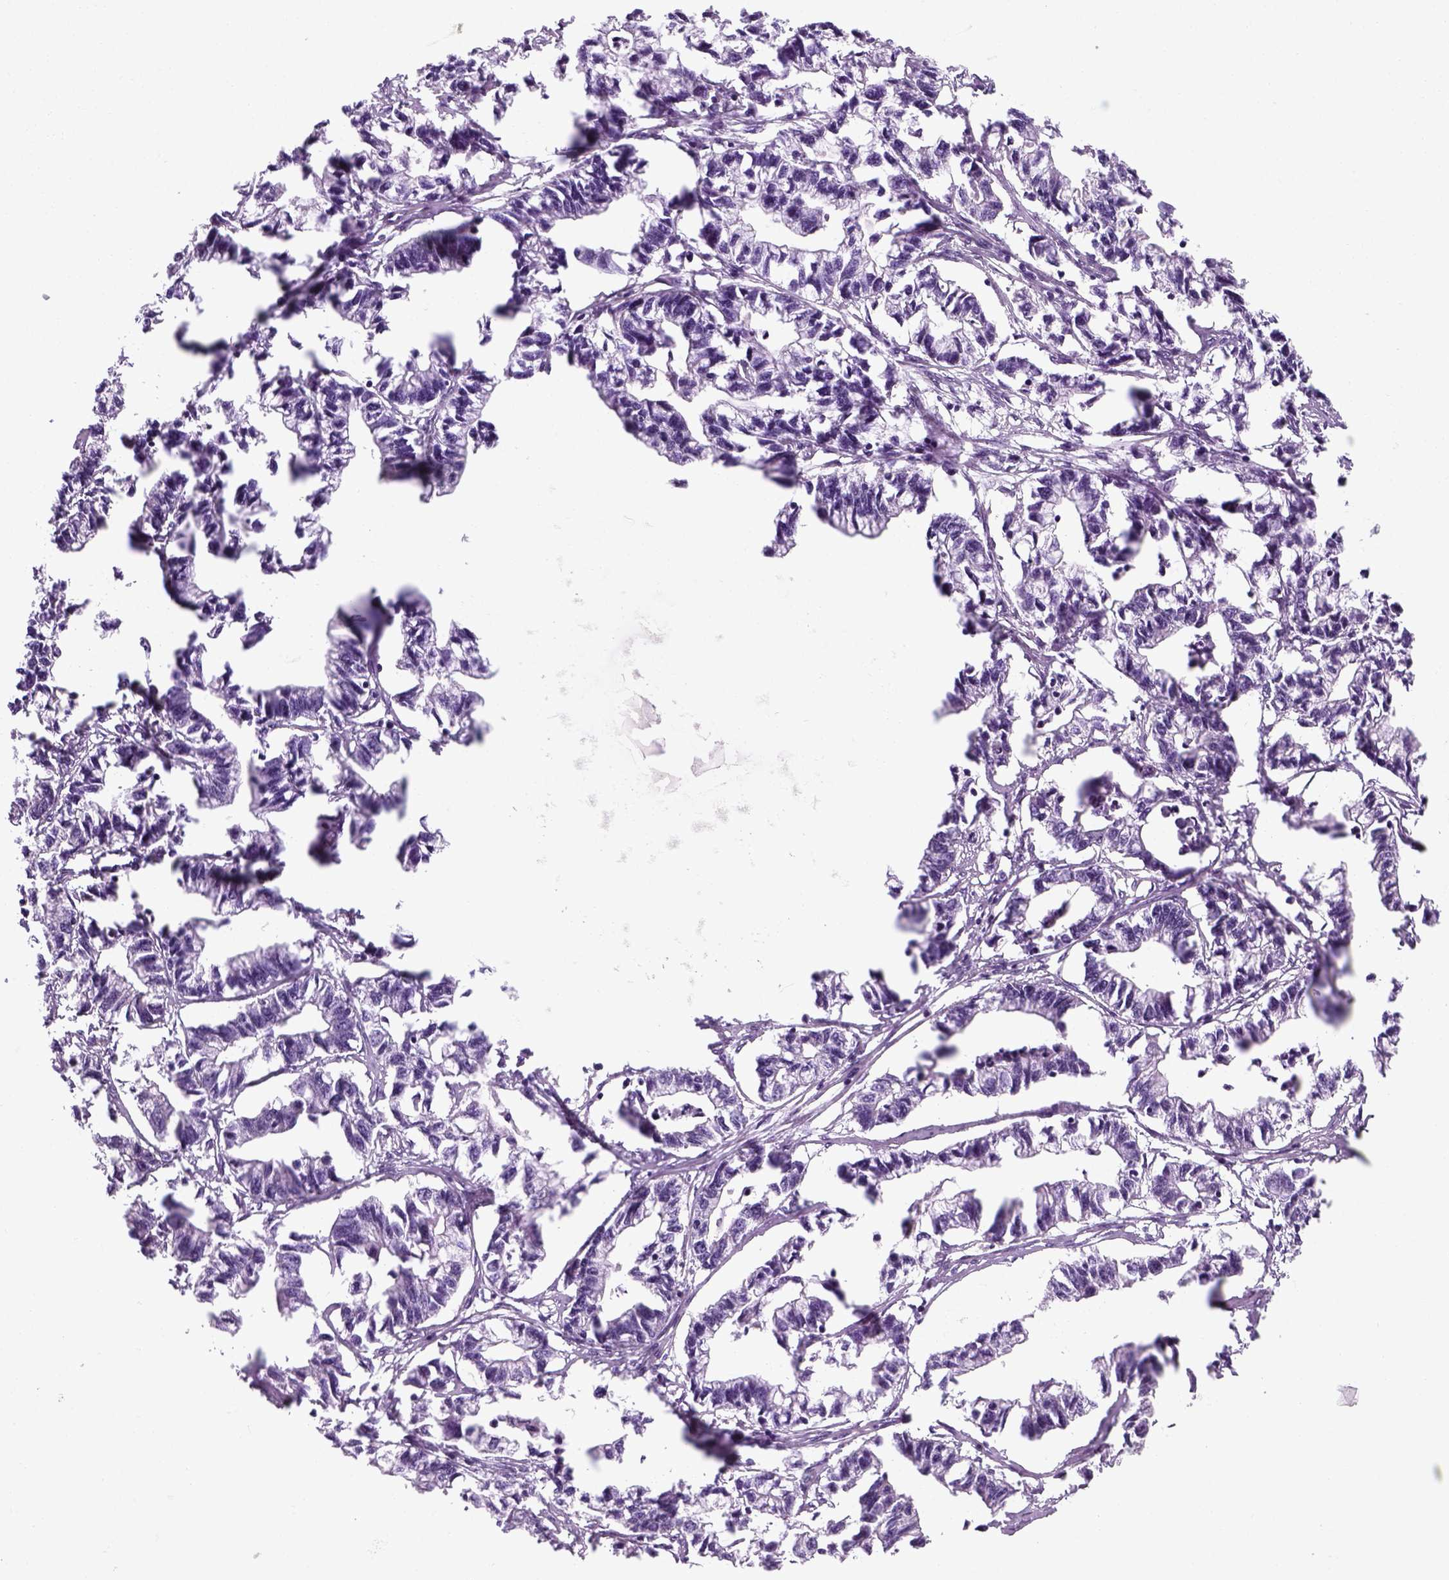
{"staining": {"intensity": "negative", "quantity": "none", "location": "none"}, "tissue": "stomach cancer", "cell_type": "Tumor cells", "image_type": "cancer", "snomed": [{"axis": "morphology", "description": "Adenocarcinoma, NOS"}, {"axis": "topography", "description": "Stomach"}], "caption": "High magnification brightfield microscopy of stomach cancer stained with DAB (3,3'-diaminobenzidine) (brown) and counterstained with hematoxylin (blue): tumor cells show no significant positivity.", "gene": "SLC12A5", "patient": {"sex": "male", "age": 83}}